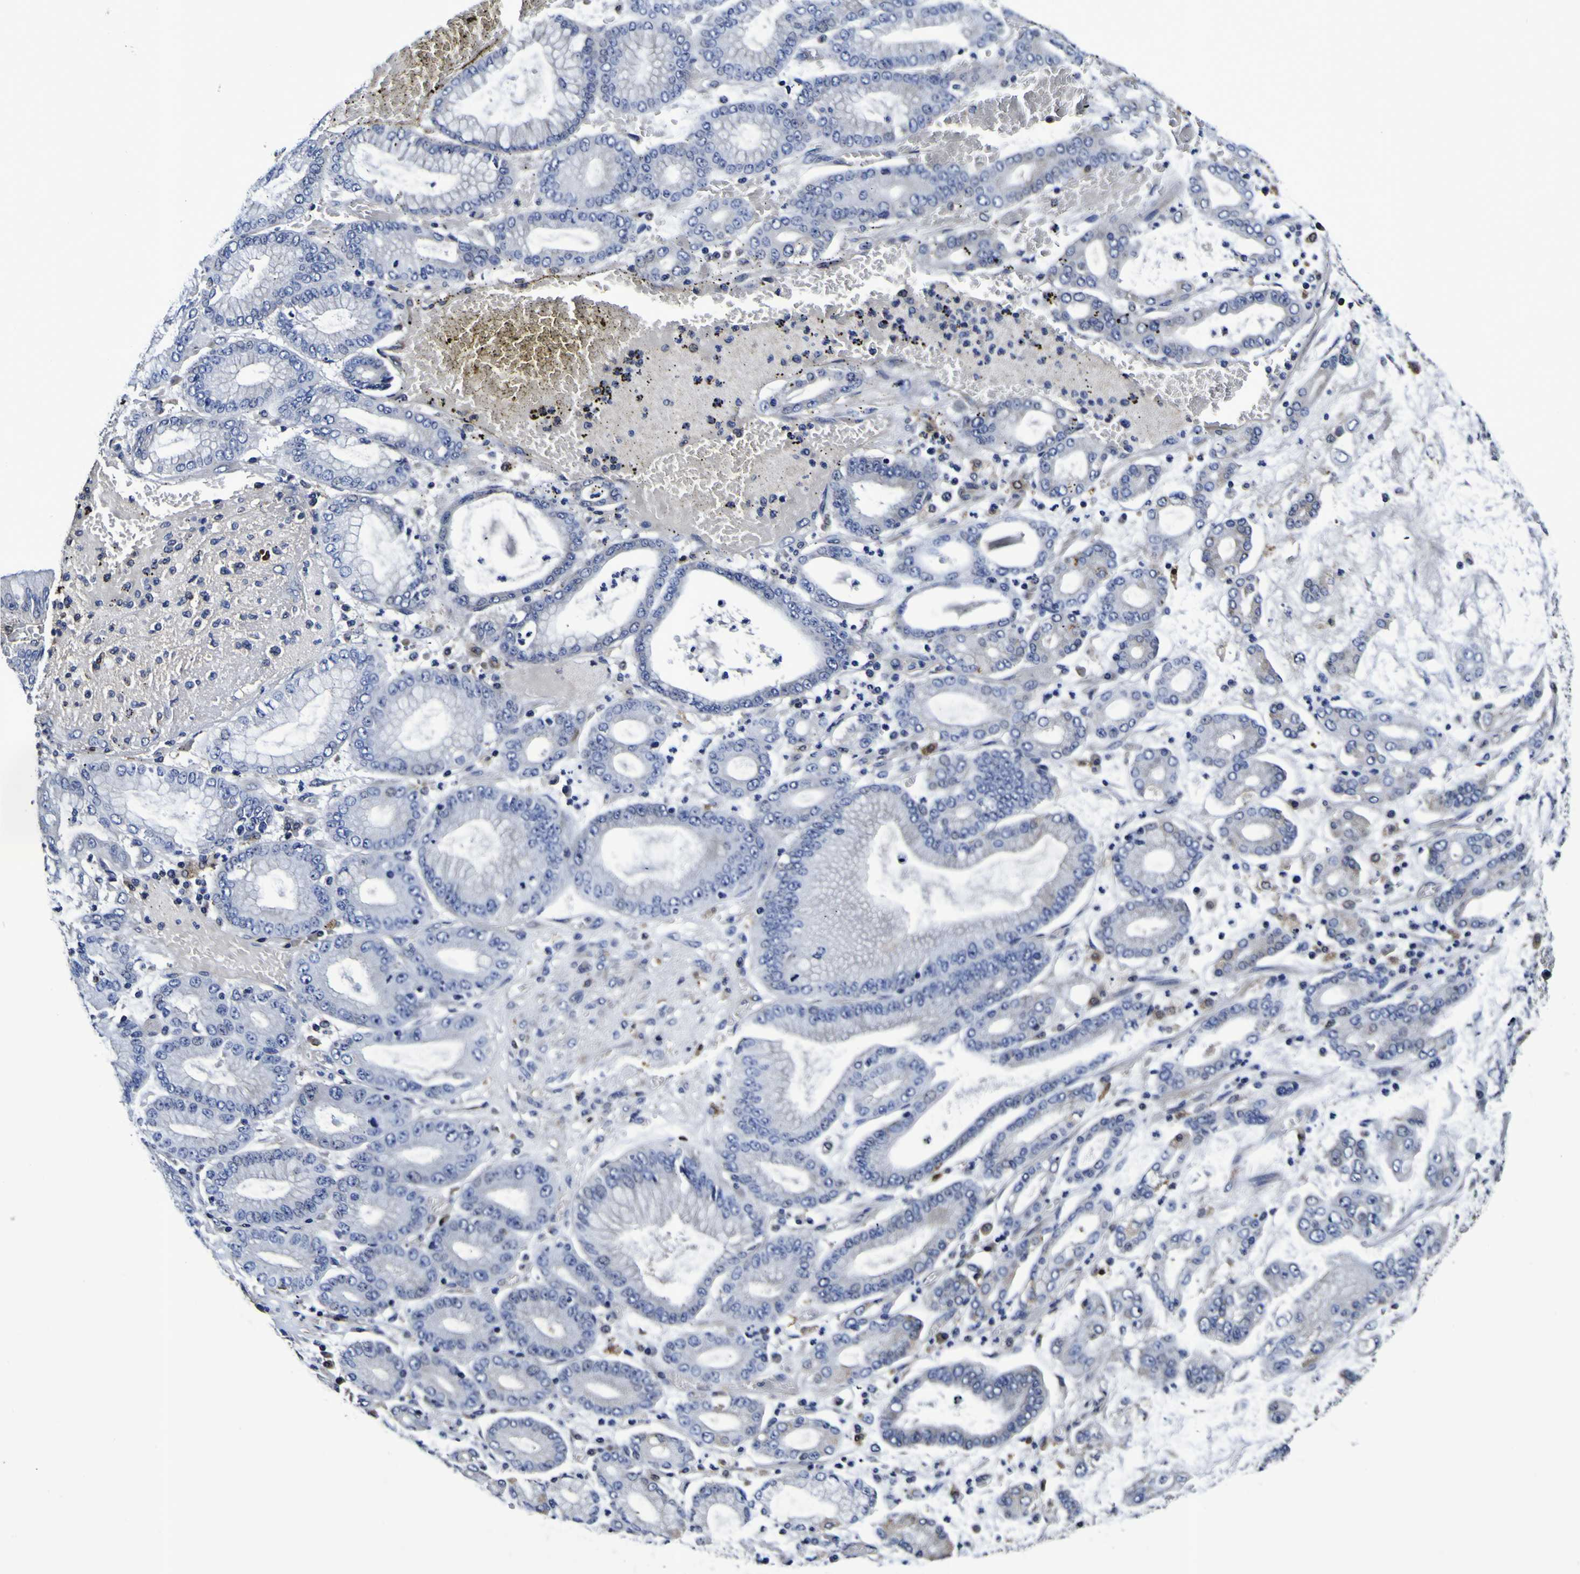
{"staining": {"intensity": "negative", "quantity": "none", "location": "none"}, "tissue": "stomach cancer", "cell_type": "Tumor cells", "image_type": "cancer", "snomed": [{"axis": "morphology", "description": "Normal tissue, NOS"}, {"axis": "morphology", "description": "Adenocarcinoma, NOS"}, {"axis": "topography", "description": "Stomach, upper"}, {"axis": "topography", "description": "Stomach"}], "caption": "The image demonstrates no staining of tumor cells in stomach cancer (adenocarcinoma). (IHC, brightfield microscopy, high magnification).", "gene": "GPX1", "patient": {"sex": "male", "age": 76}}